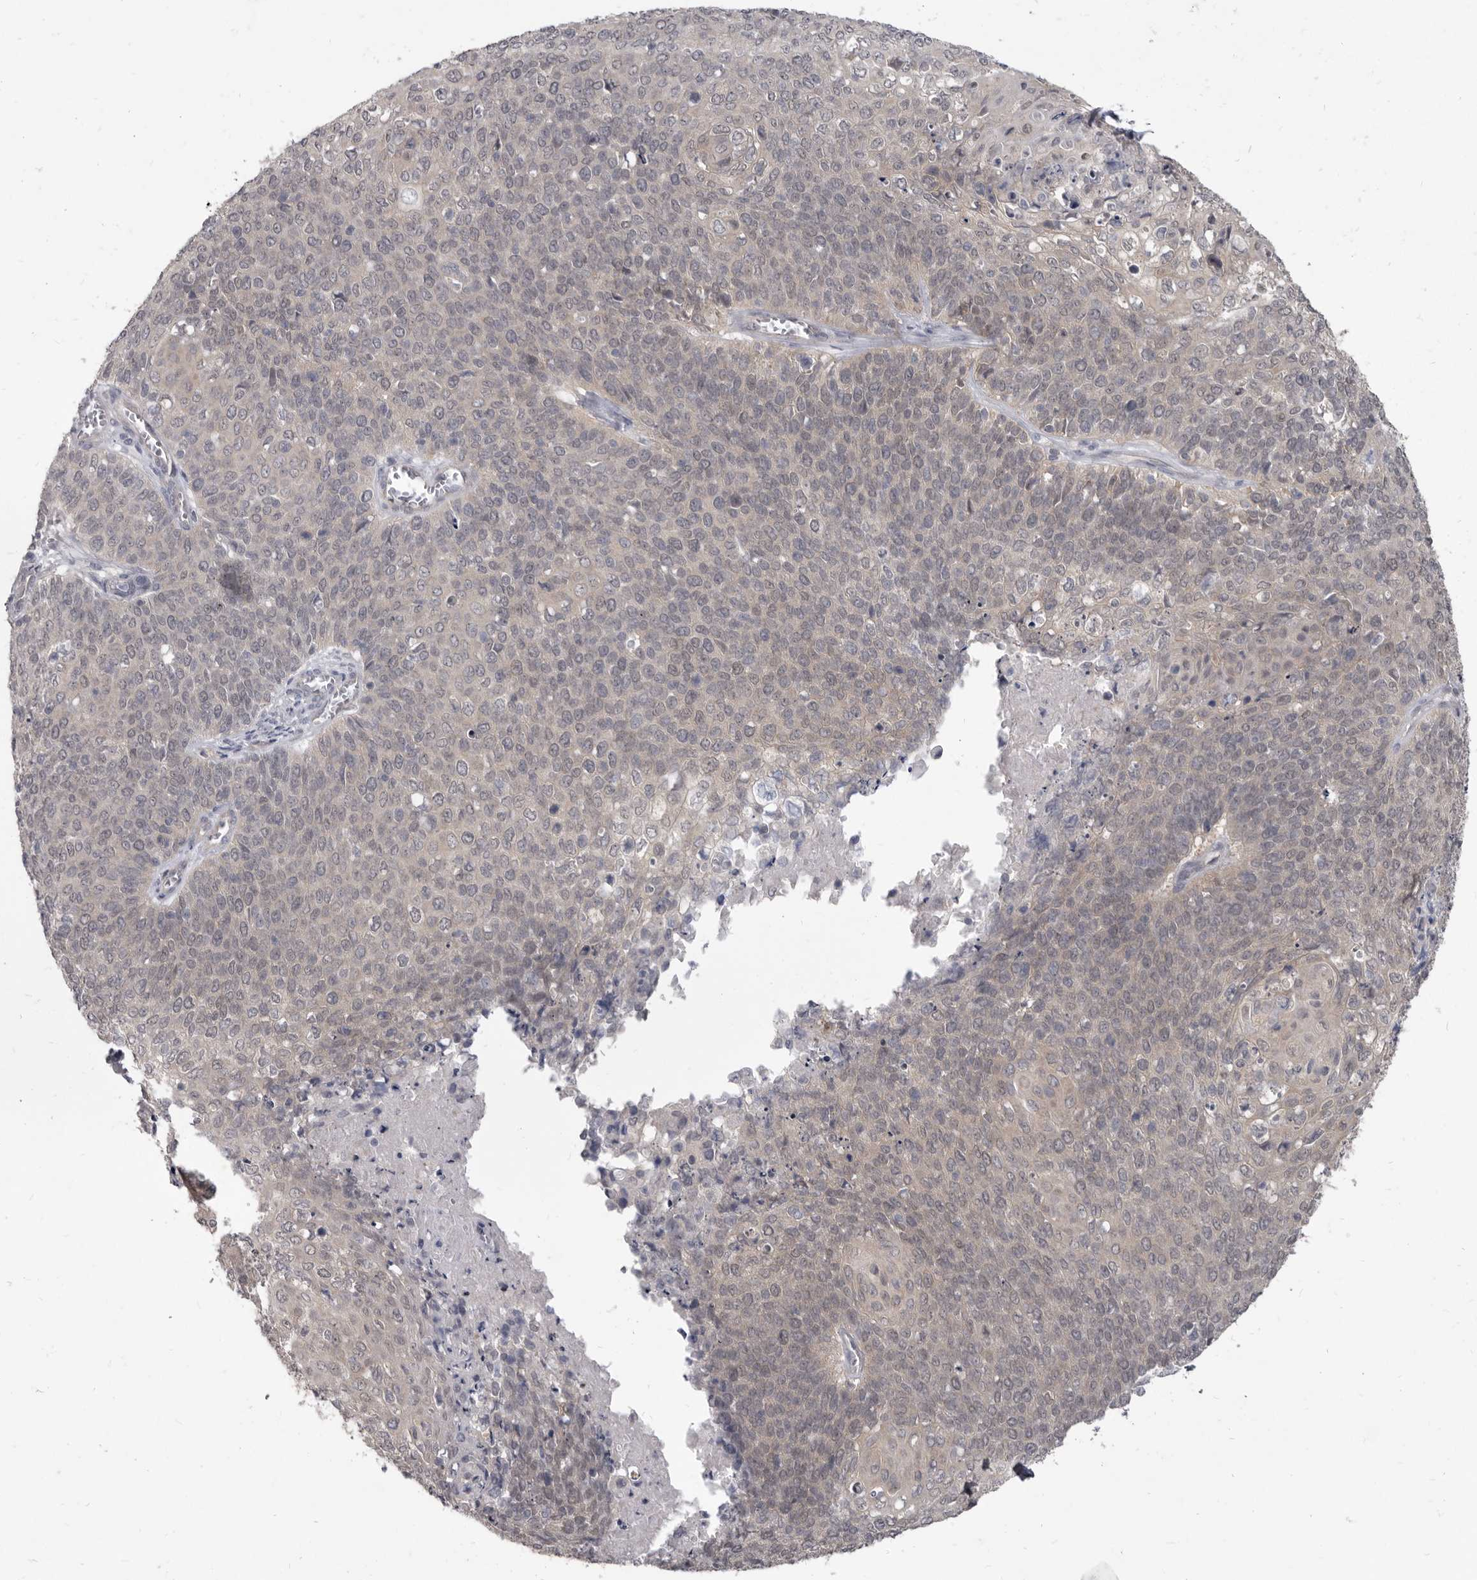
{"staining": {"intensity": "weak", "quantity": "25%-75%", "location": "cytoplasmic/membranous"}, "tissue": "cervical cancer", "cell_type": "Tumor cells", "image_type": "cancer", "snomed": [{"axis": "morphology", "description": "Squamous cell carcinoma, NOS"}, {"axis": "topography", "description": "Cervix"}], "caption": "A brown stain highlights weak cytoplasmic/membranous positivity of a protein in human squamous cell carcinoma (cervical) tumor cells.", "gene": "GSK3B", "patient": {"sex": "female", "age": 39}}